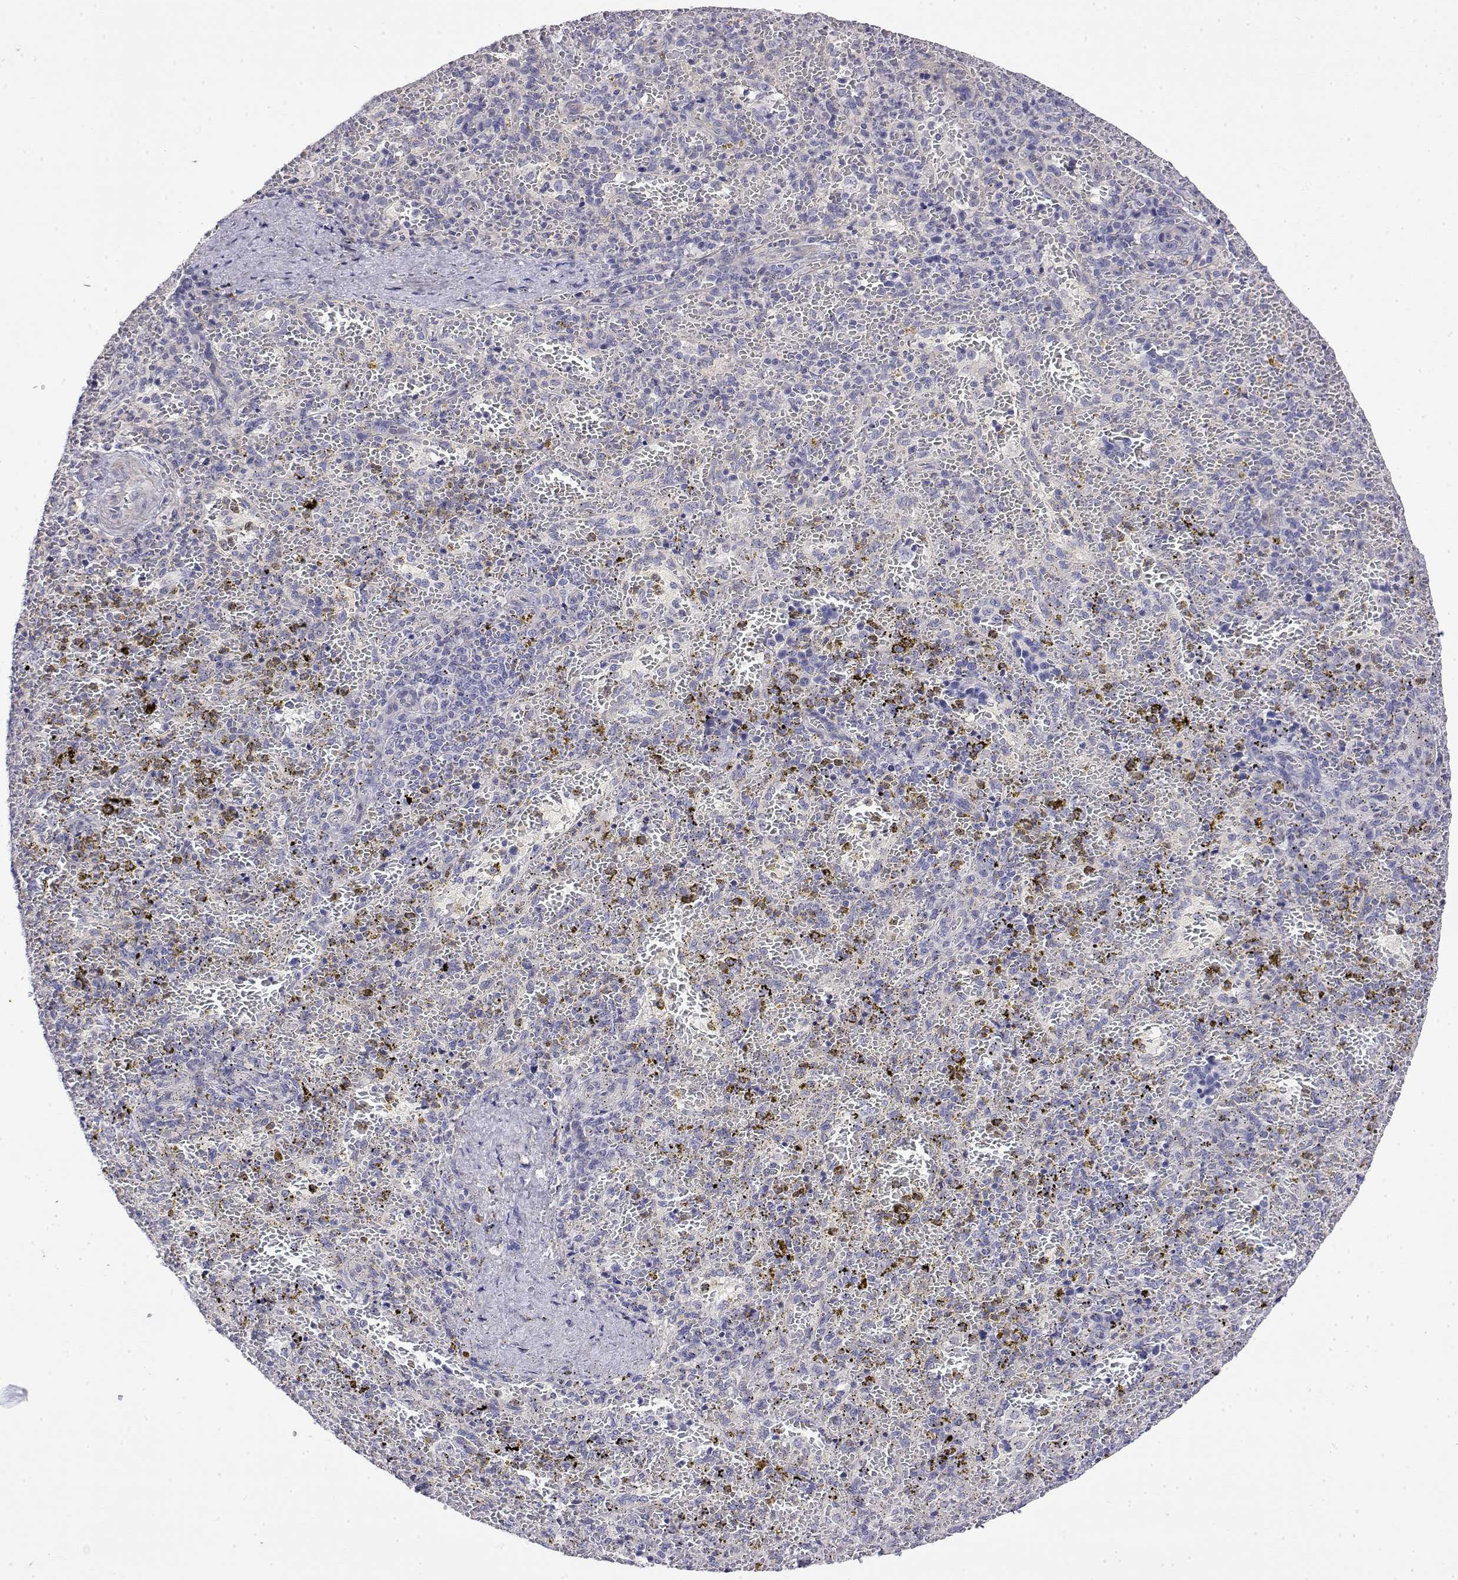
{"staining": {"intensity": "negative", "quantity": "none", "location": "none"}, "tissue": "spleen", "cell_type": "Cells in red pulp", "image_type": "normal", "snomed": [{"axis": "morphology", "description": "Normal tissue, NOS"}, {"axis": "topography", "description": "Spleen"}], "caption": "Photomicrograph shows no significant protein positivity in cells in red pulp of benign spleen.", "gene": "LY6D", "patient": {"sex": "female", "age": 50}}